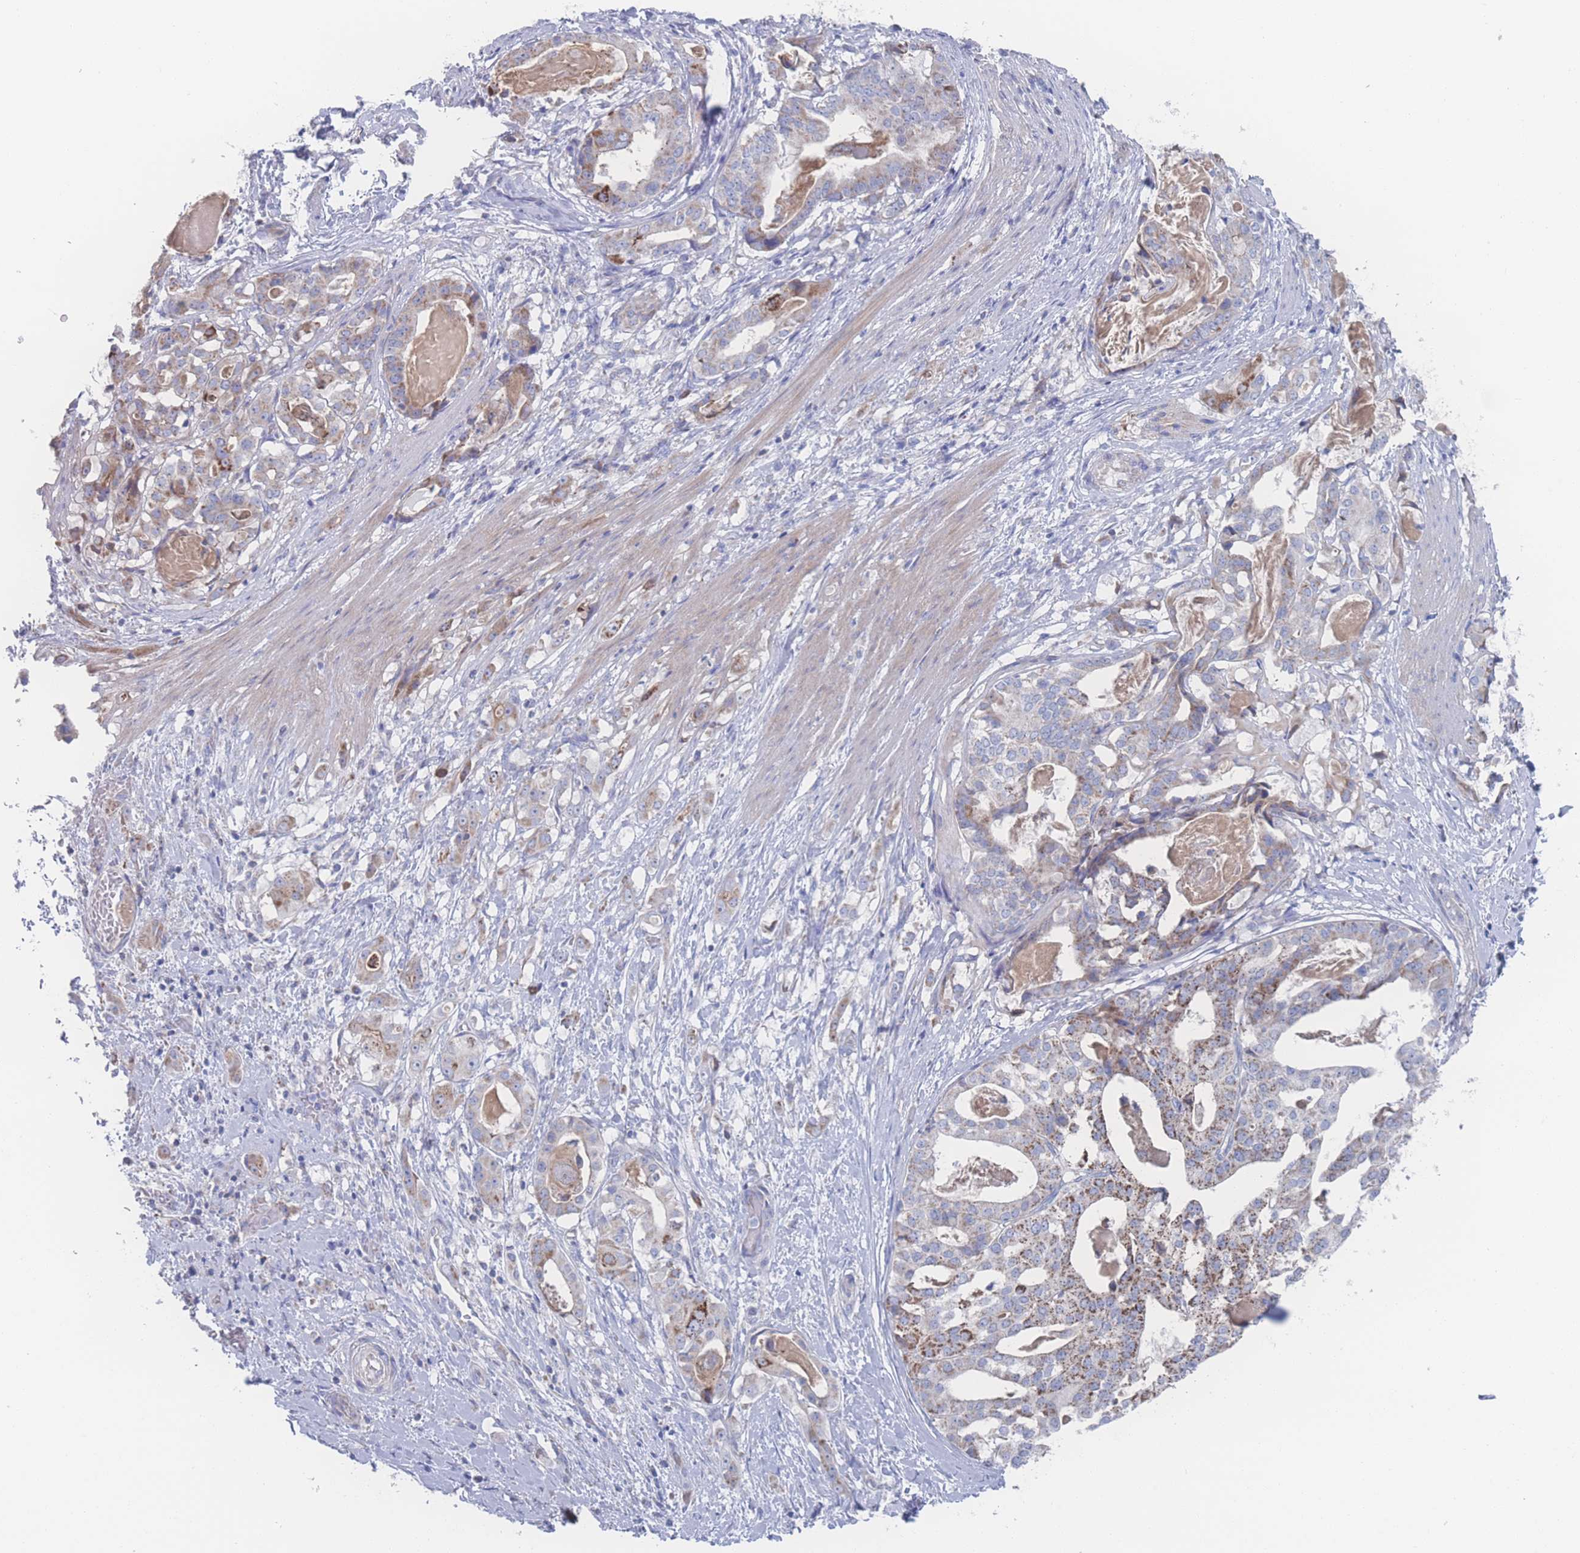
{"staining": {"intensity": "moderate", "quantity": "25%-75%", "location": "cytoplasmic/membranous"}, "tissue": "stomach cancer", "cell_type": "Tumor cells", "image_type": "cancer", "snomed": [{"axis": "morphology", "description": "Adenocarcinoma, NOS"}, {"axis": "topography", "description": "Stomach"}], "caption": "Stomach adenocarcinoma stained with DAB immunohistochemistry reveals medium levels of moderate cytoplasmic/membranous expression in approximately 25%-75% of tumor cells.", "gene": "SNPH", "patient": {"sex": "male", "age": 48}}